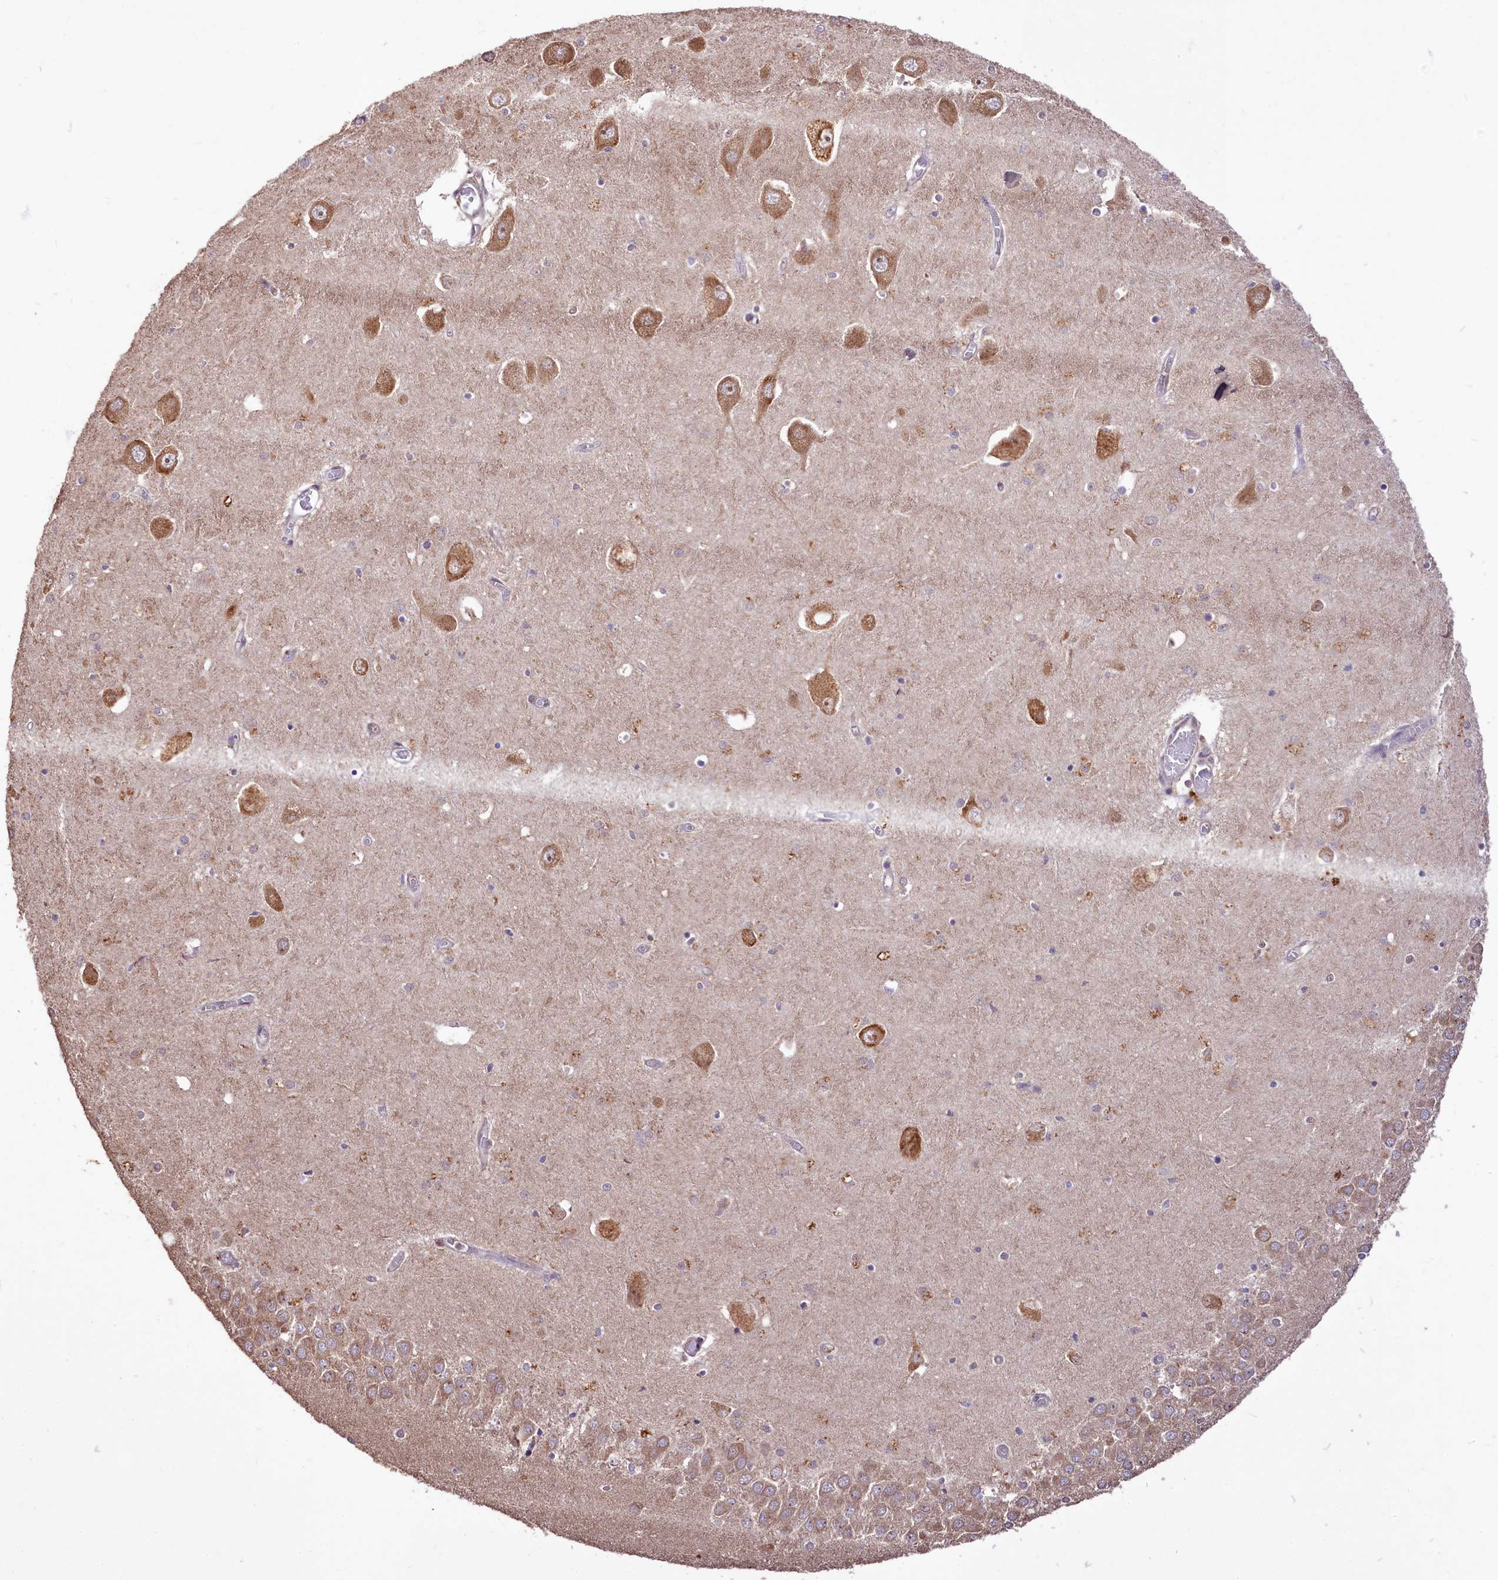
{"staining": {"intensity": "weak", "quantity": "<25%", "location": "nuclear"}, "tissue": "hippocampus", "cell_type": "Glial cells", "image_type": "normal", "snomed": [{"axis": "morphology", "description": "Normal tissue, NOS"}, {"axis": "topography", "description": "Hippocampus"}], "caption": "Immunohistochemical staining of benign hippocampus shows no significant positivity in glial cells. Brightfield microscopy of immunohistochemistry stained with DAB (3,3'-diaminobenzidine) (brown) and hematoxylin (blue), captured at high magnification.", "gene": "RRP8", "patient": {"sex": "male", "age": 70}}